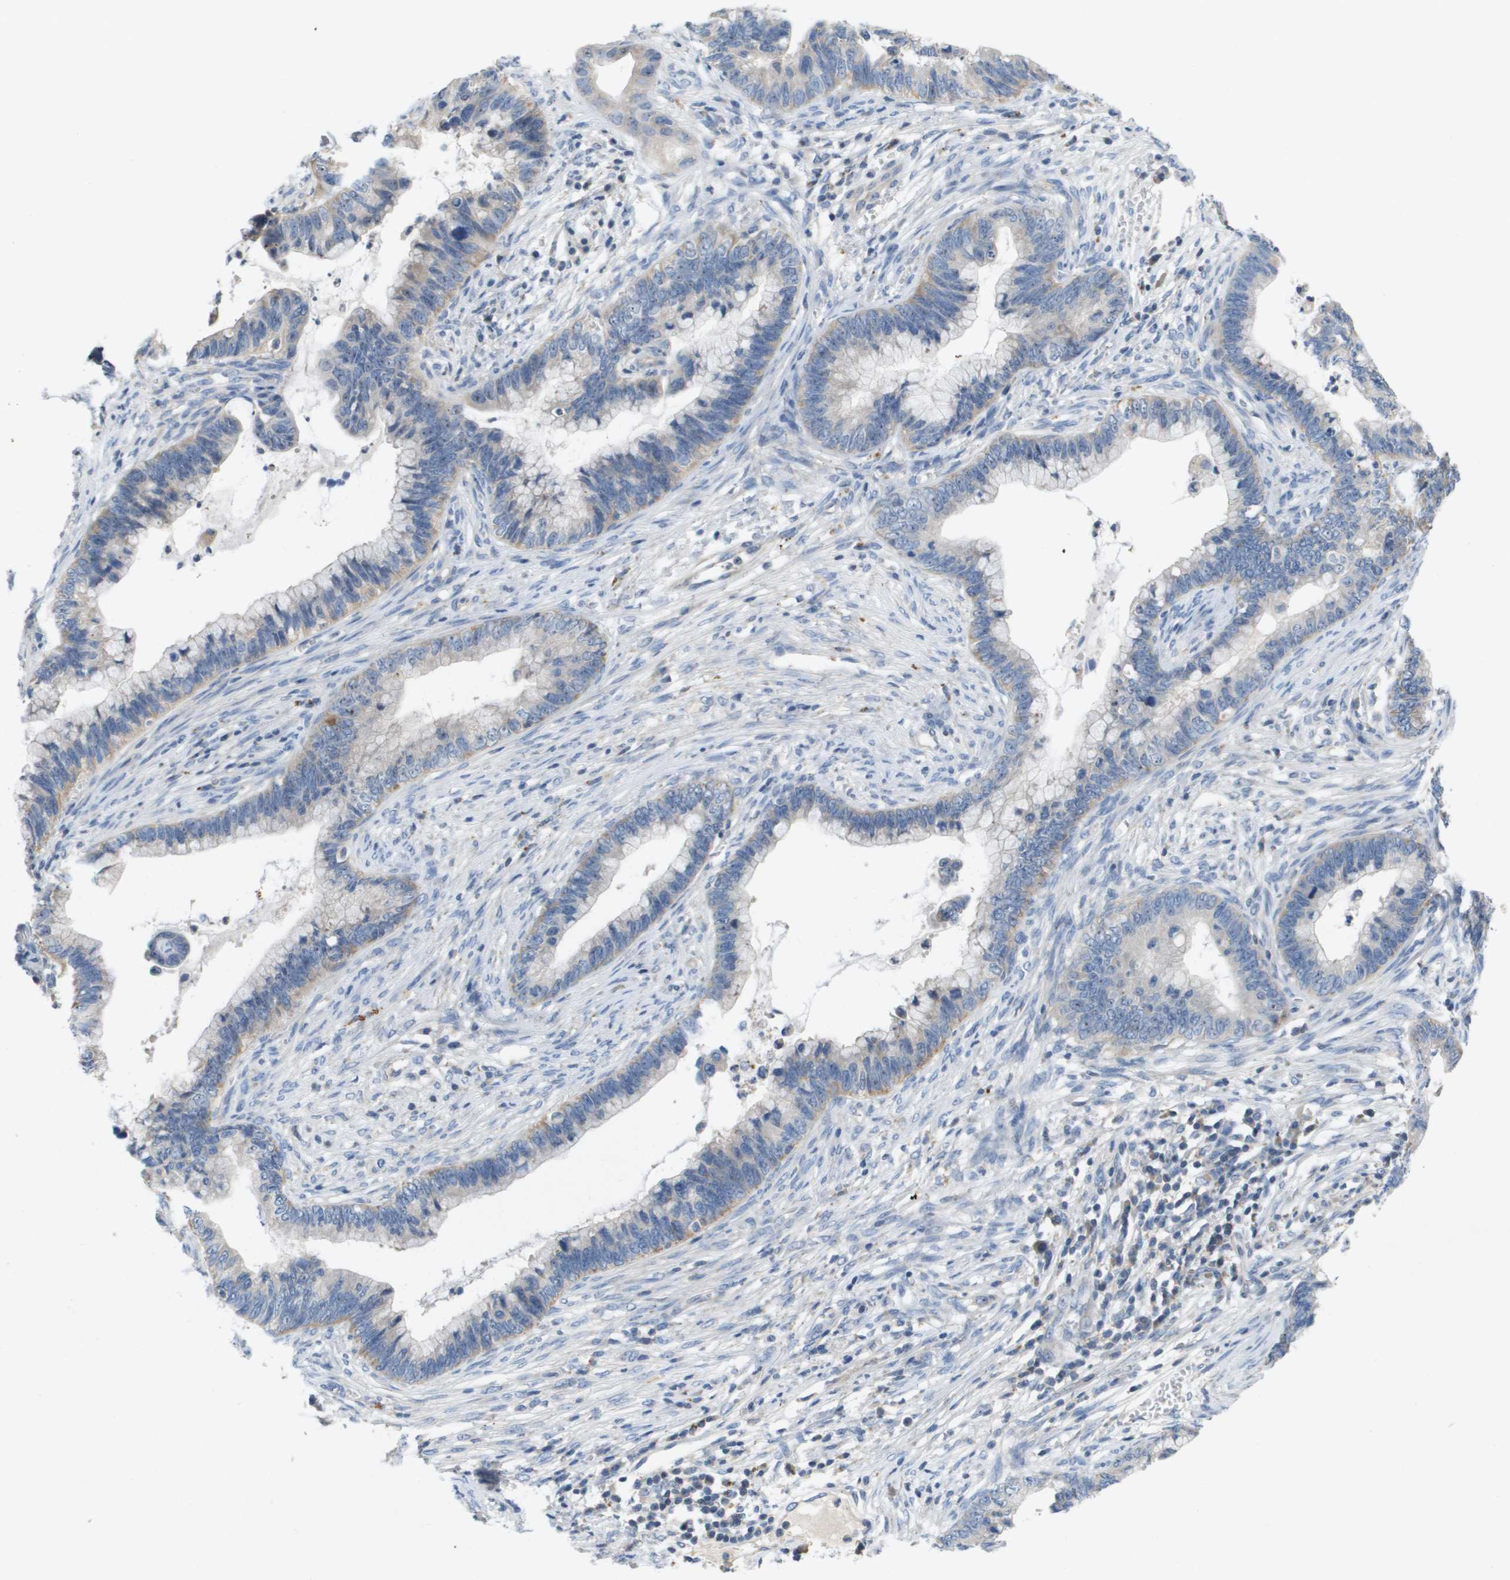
{"staining": {"intensity": "weak", "quantity": "<25%", "location": "cytoplasmic/membranous"}, "tissue": "cervical cancer", "cell_type": "Tumor cells", "image_type": "cancer", "snomed": [{"axis": "morphology", "description": "Adenocarcinoma, NOS"}, {"axis": "topography", "description": "Cervix"}], "caption": "An immunohistochemistry (IHC) micrograph of cervical cancer is shown. There is no staining in tumor cells of cervical cancer.", "gene": "B3GNT5", "patient": {"sex": "female", "age": 44}}